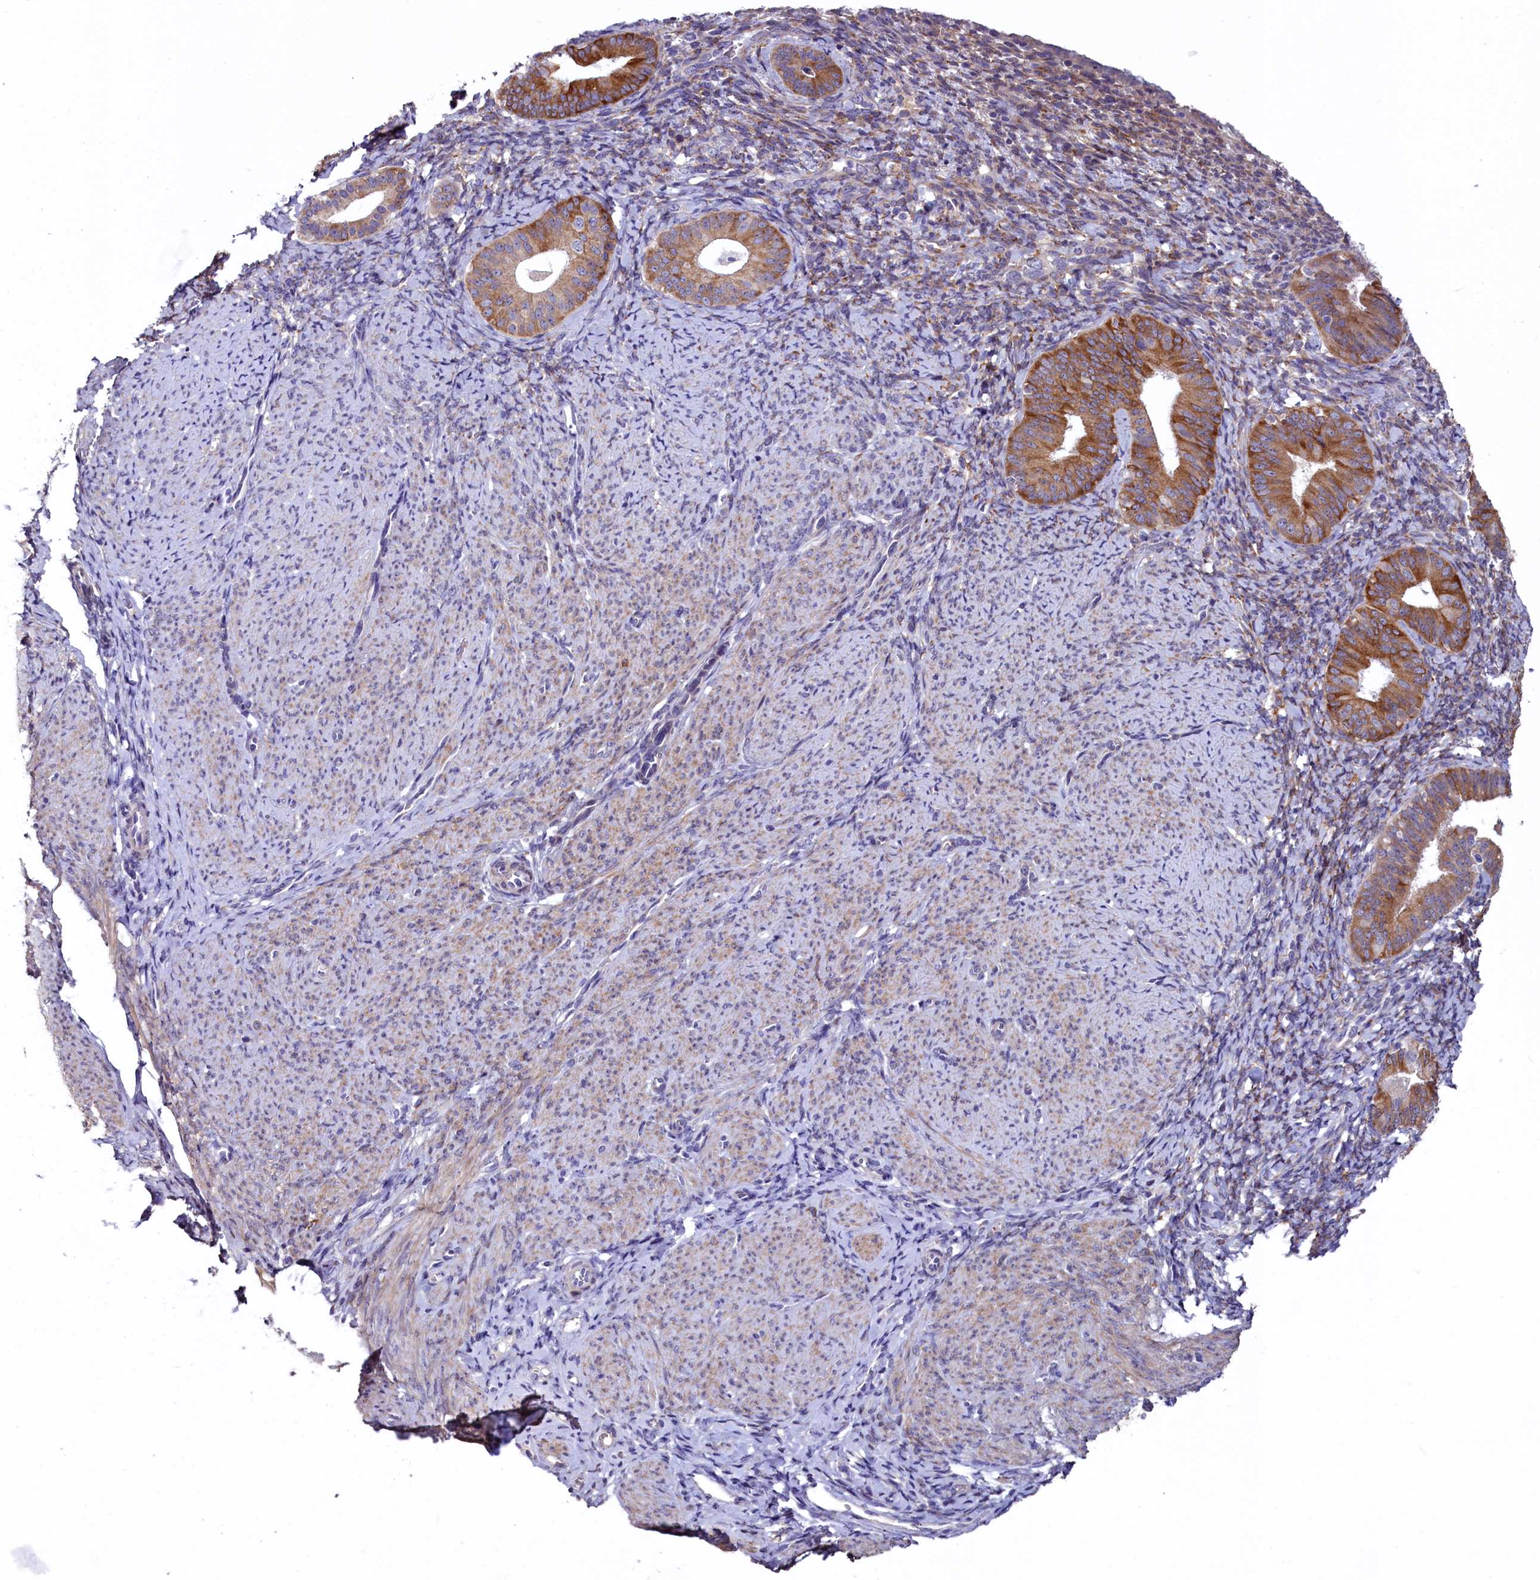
{"staining": {"intensity": "moderate", "quantity": "25%-75%", "location": "cytoplasmic/membranous"}, "tissue": "endometrium", "cell_type": "Cells in endometrial stroma", "image_type": "normal", "snomed": [{"axis": "morphology", "description": "Normal tissue, NOS"}, {"axis": "topography", "description": "Endometrium"}], "caption": "DAB (3,3'-diaminobenzidine) immunohistochemical staining of benign human endometrium displays moderate cytoplasmic/membranous protein expression in approximately 25%-75% of cells in endometrial stroma.", "gene": "SLC39A6", "patient": {"sex": "female", "age": 65}}